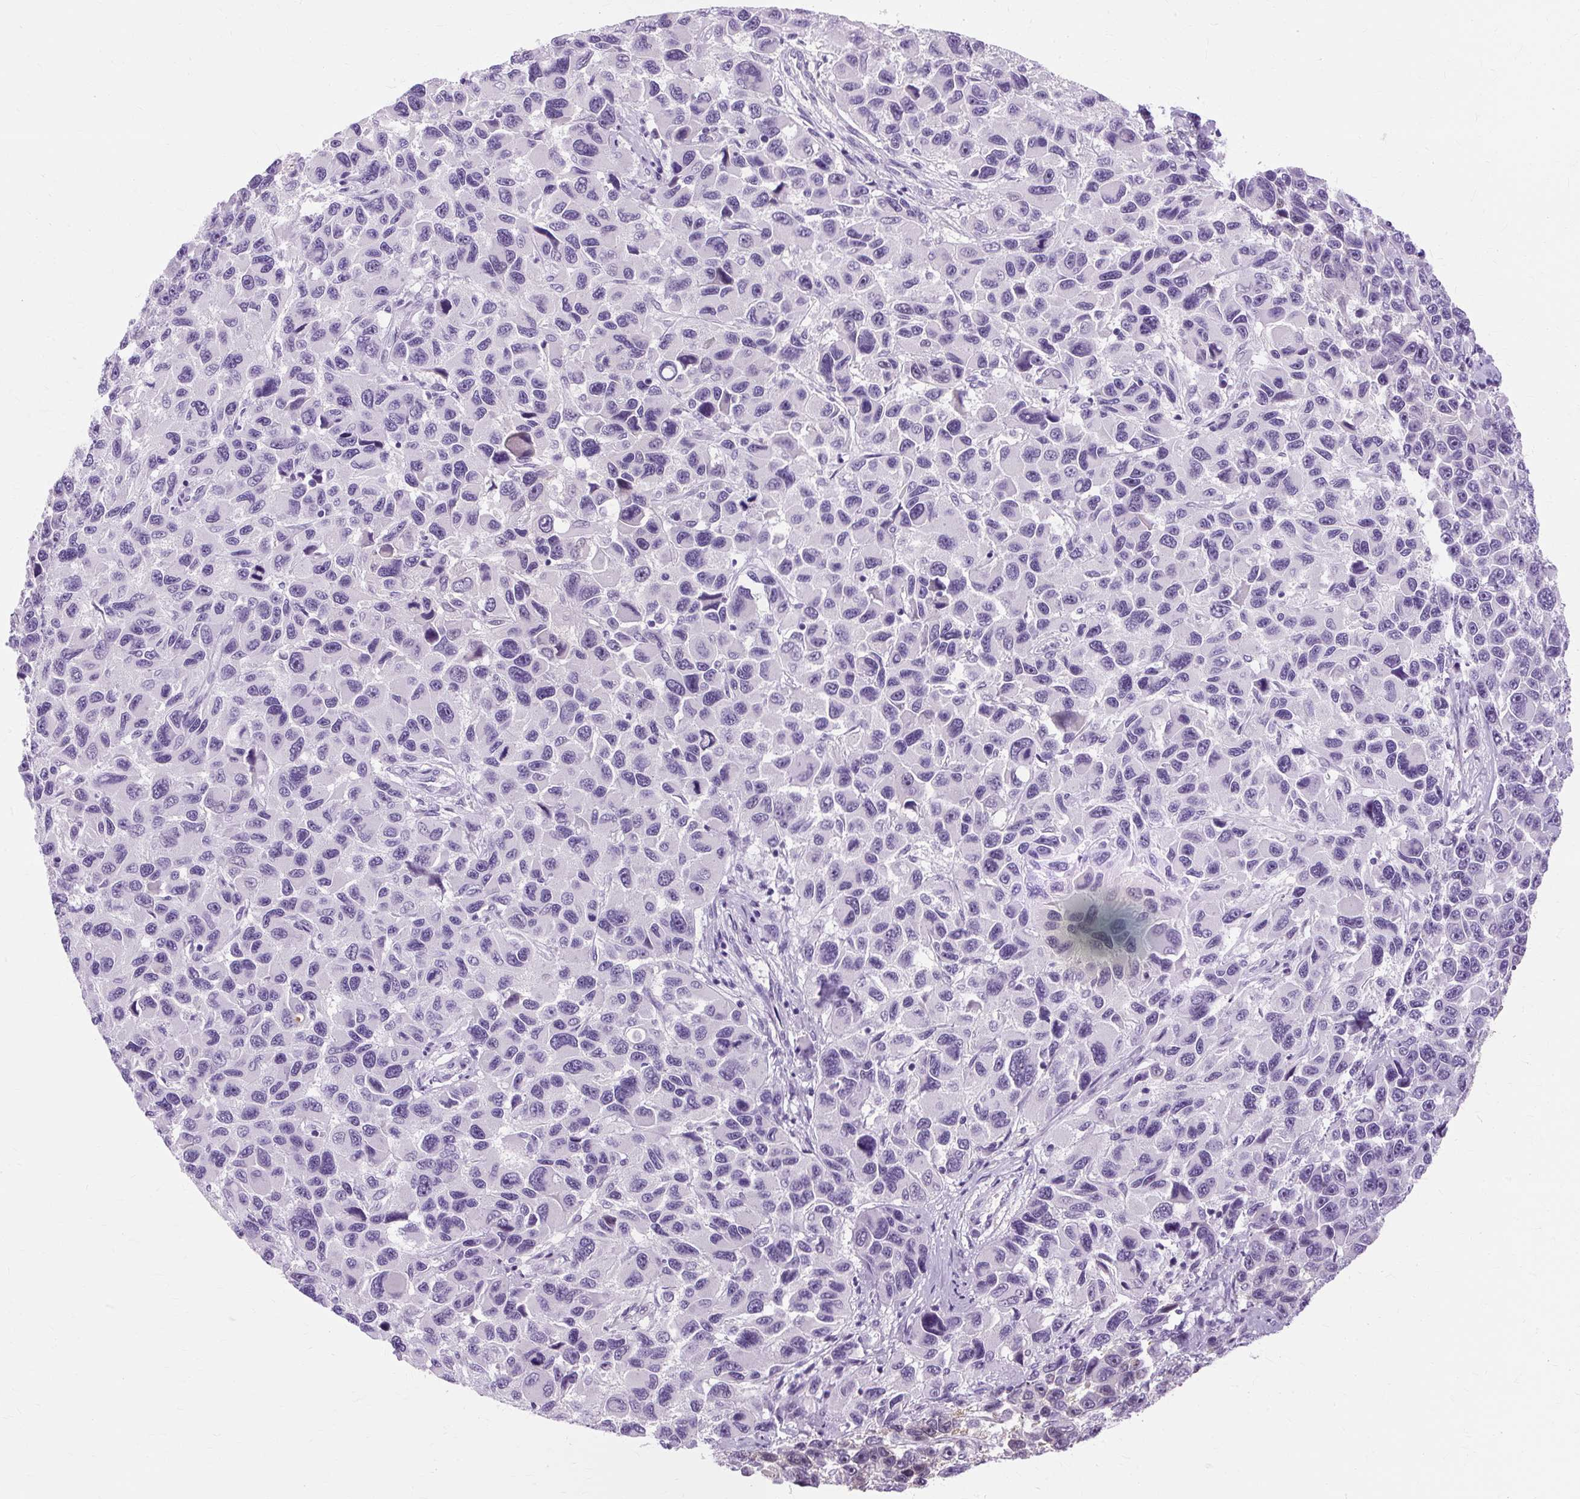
{"staining": {"intensity": "moderate", "quantity": "<25%", "location": "nuclear"}, "tissue": "melanoma", "cell_type": "Tumor cells", "image_type": "cancer", "snomed": [{"axis": "morphology", "description": "Malignant melanoma, NOS"}, {"axis": "topography", "description": "Skin"}], "caption": "A photomicrograph of malignant melanoma stained for a protein shows moderate nuclear brown staining in tumor cells.", "gene": "RYBP", "patient": {"sex": "male", "age": 53}}